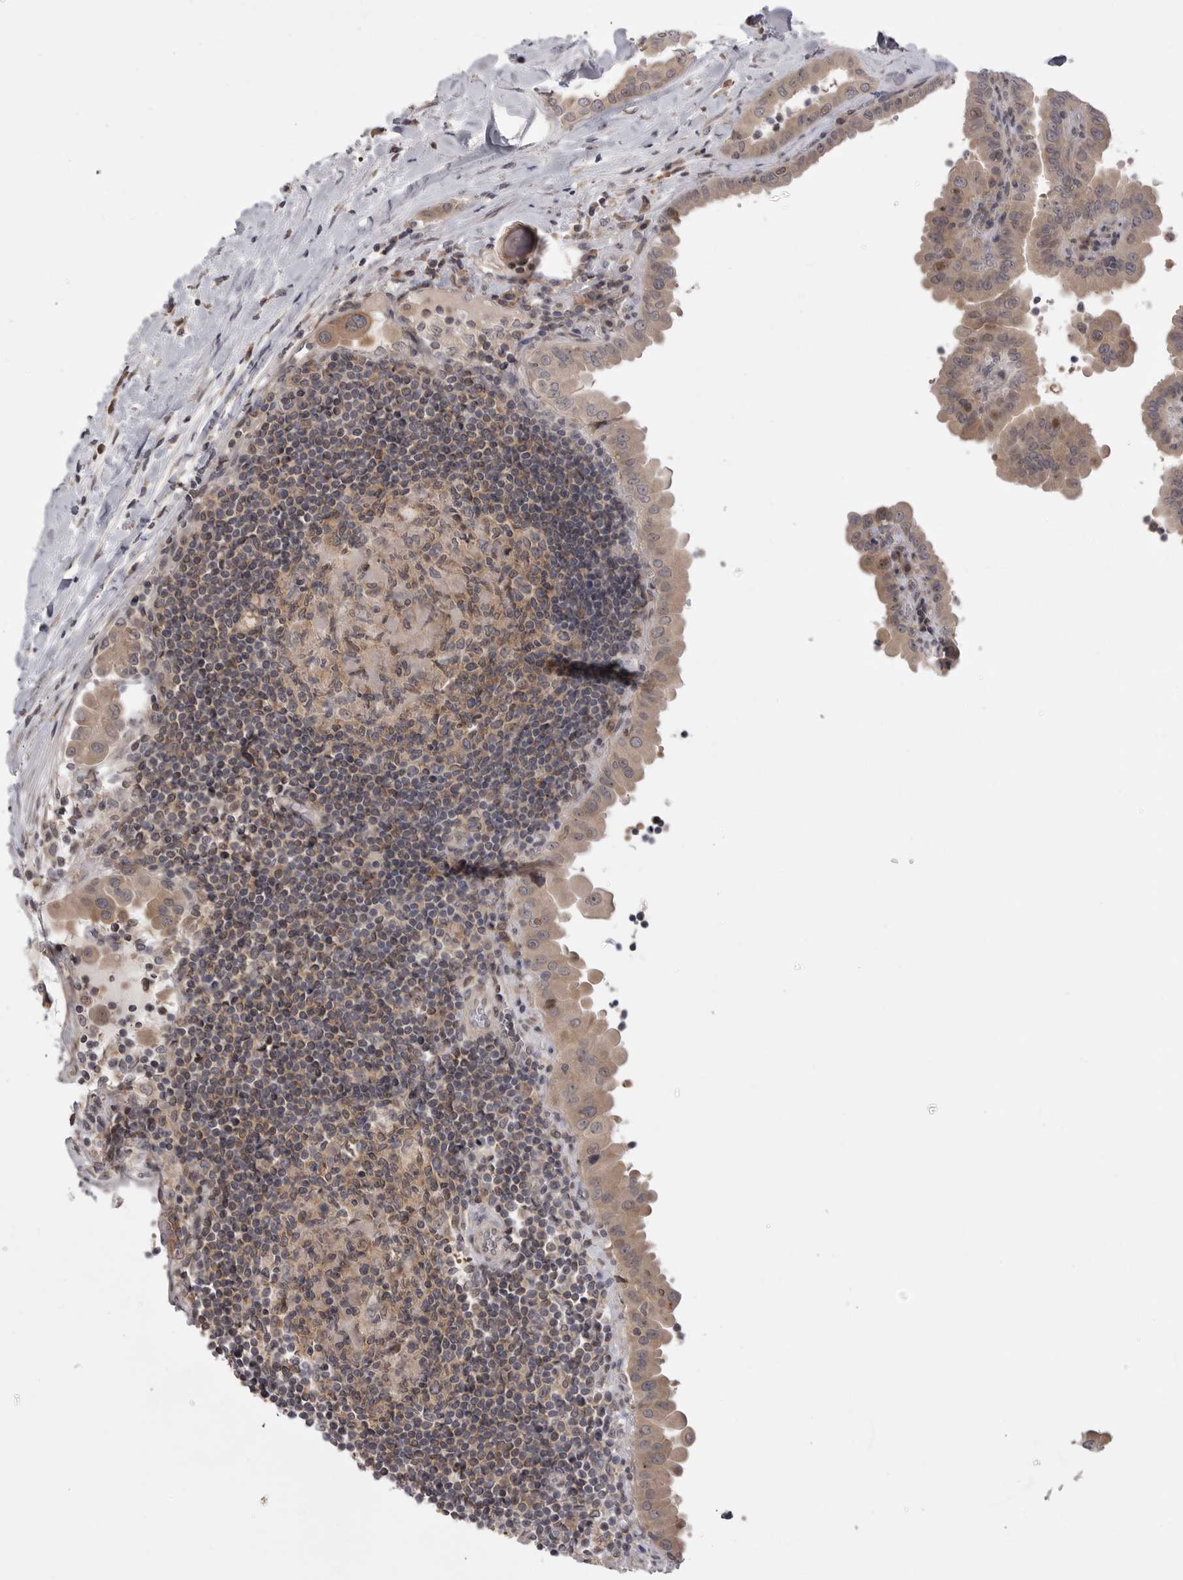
{"staining": {"intensity": "weak", "quantity": ">75%", "location": "cytoplasmic/membranous"}, "tissue": "thyroid cancer", "cell_type": "Tumor cells", "image_type": "cancer", "snomed": [{"axis": "morphology", "description": "Papillary adenocarcinoma, NOS"}, {"axis": "topography", "description": "Thyroid gland"}], "caption": "IHC (DAB (3,3'-diaminobenzidine)) staining of thyroid cancer shows weak cytoplasmic/membranous protein expression in about >75% of tumor cells.", "gene": "PTK2B", "patient": {"sex": "male", "age": 33}}